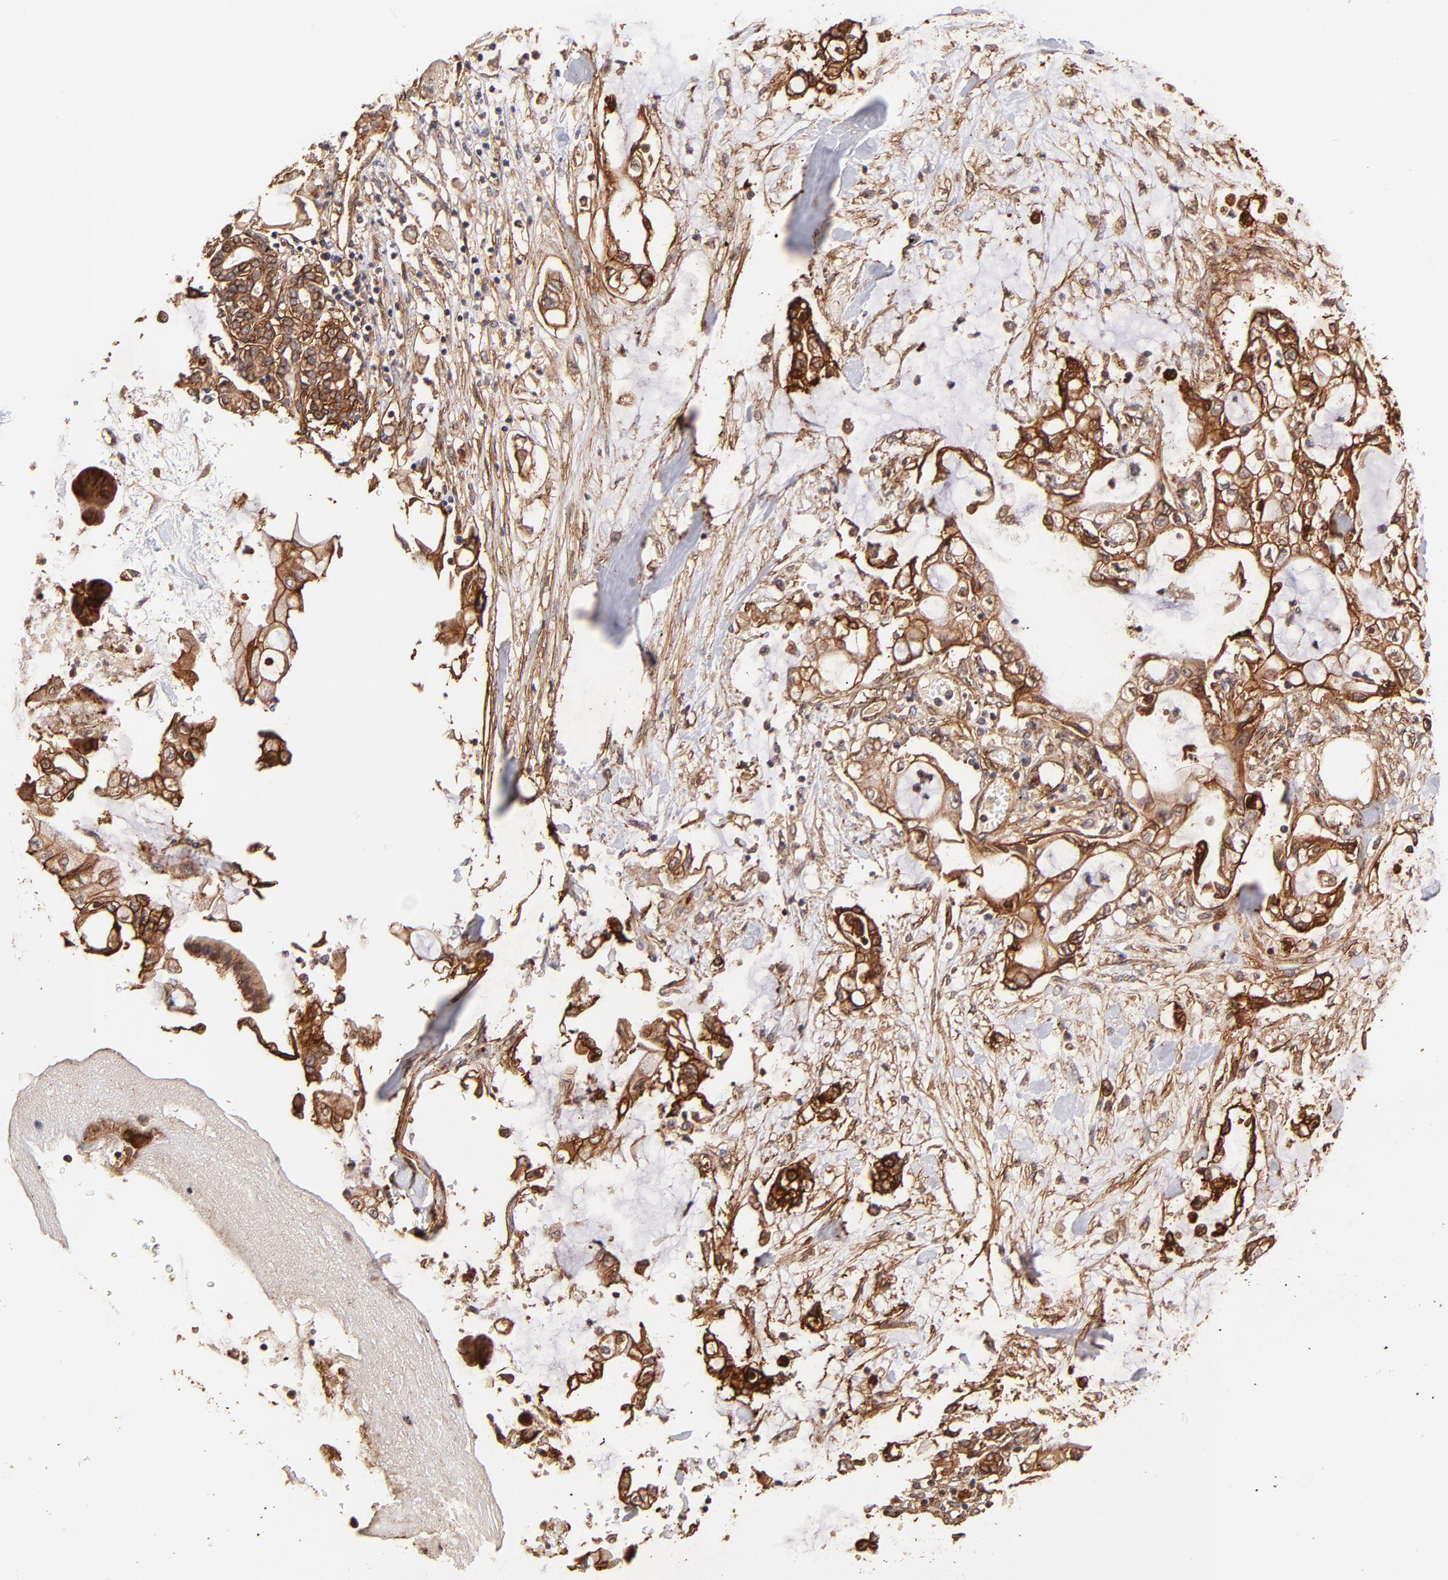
{"staining": {"intensity": "strong", "quantity": ">75%", "location": "cytoplasmic/membranous"}, "tissue": "pancreatic cancer", "cell_type": "Tumor cells", "image_type": "cancer", "snomed": [{"axis": "morphology", "description": "Adenocarcinoma, NOS"}, {"axis": "topography", "description": "Pancreas"}], "caption": "An image of human pancreatic cancer (adenocarcinoma) stained for a protein demonstrates strong cytoplasmic/membranous brown staining in tumor cells.", "gene": "ITGB1", "patient": {"sex": "female", "age": 70}}